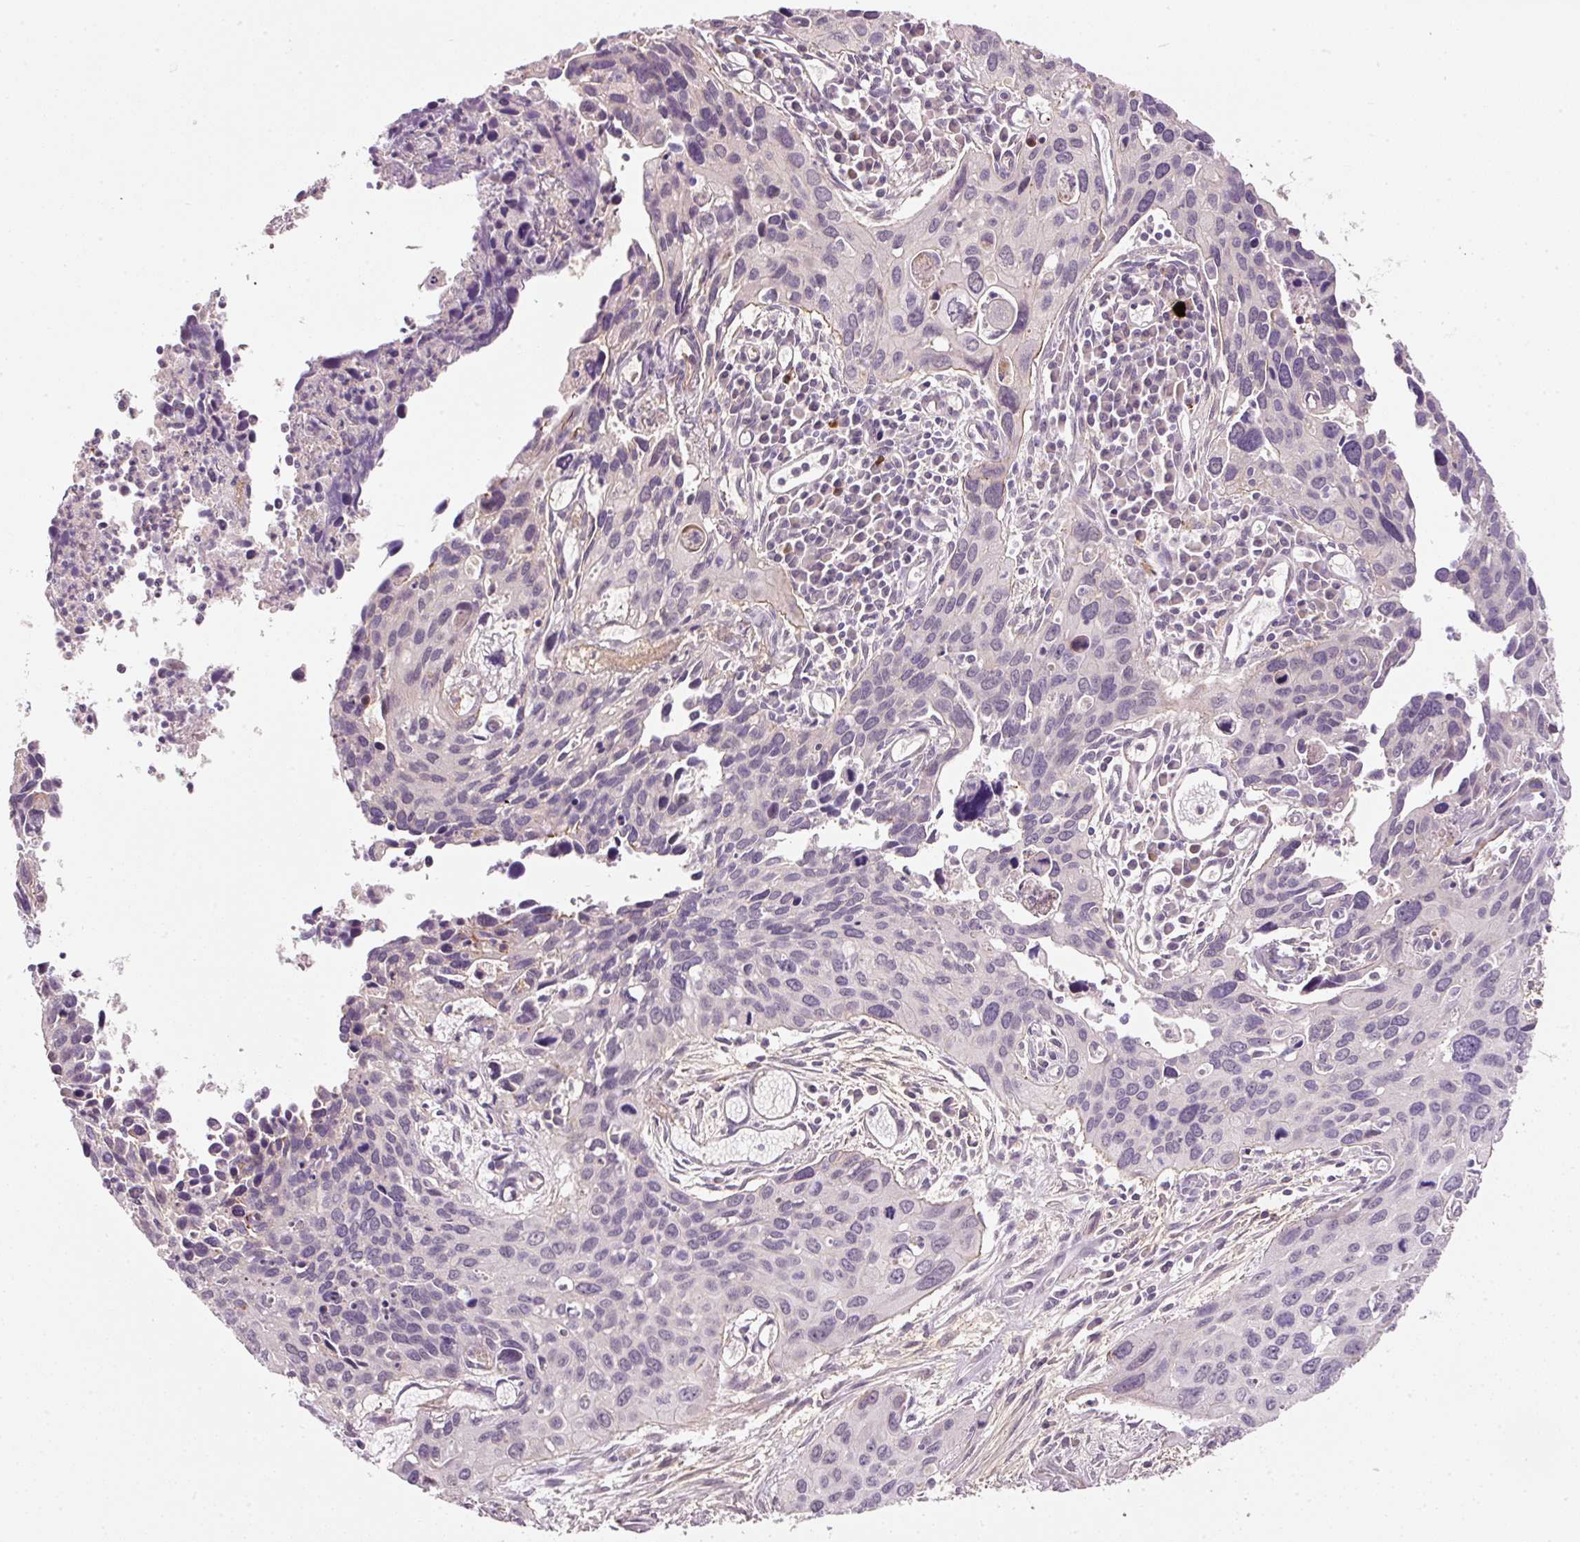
{"staining": {"intensity": "negative", "quantity": "none", "location": "none"}, "tissue": "cervical cancer", "cell_type": "Tumor cells", "image_type": "cancer", "snomed": [{"axis": "morphology", "description": "Squamous cell carcinoma, NOS"}, {"axis": "topography", "description": "Cervix"}], "caption": "Immunohistochemistry (IHC) photomicrograph of neoplastic tissue: human squamous cell carcinoma (cervical) stained with DAB (3,3'-diaminobenzidine) demonstrates no significant protein staining in tumor cells.", "gene": "TIRAP", "patient": {"sex": "female", "age": 55}}